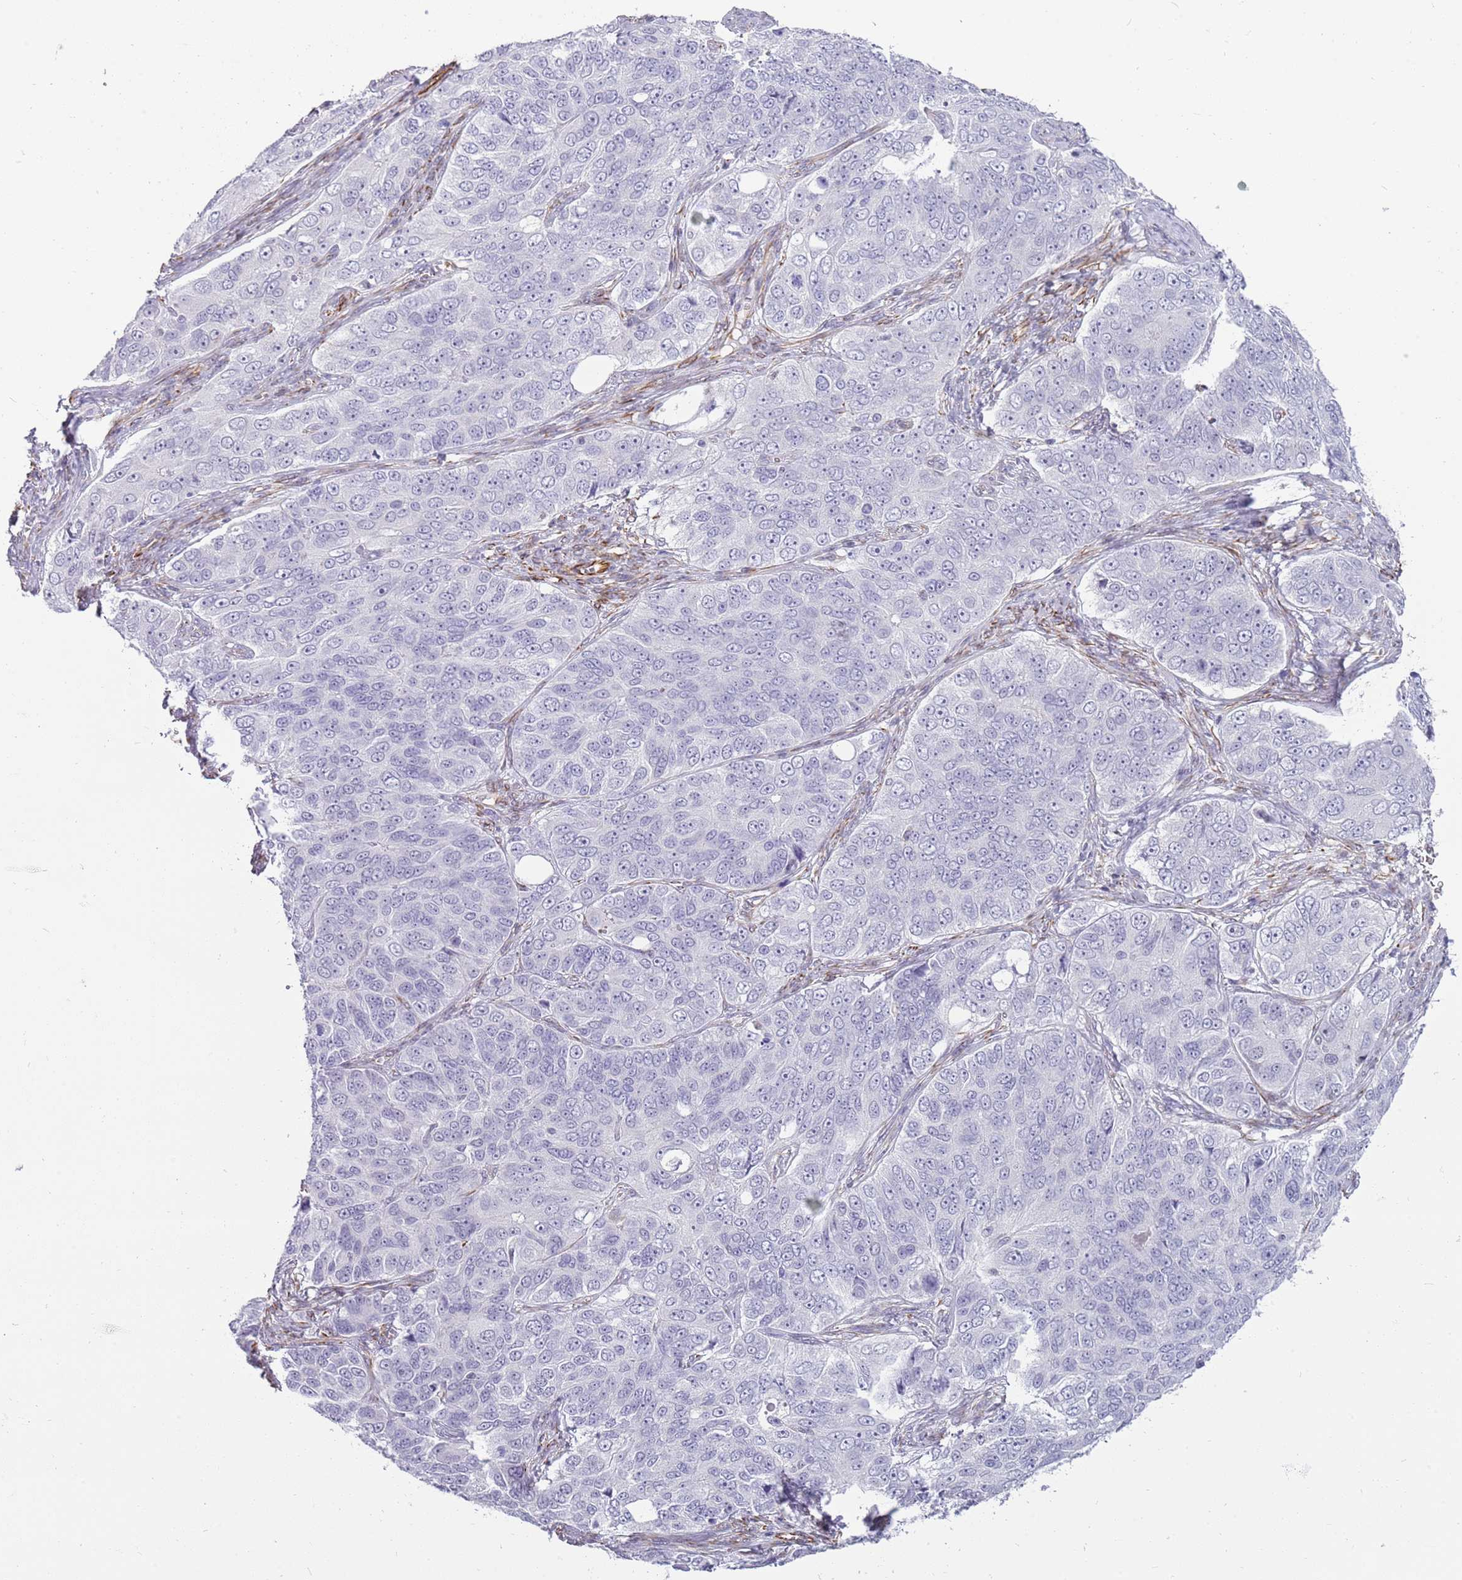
{"staining": {"intensity": "negative", "quantity": "none", "location": "none"}, "tissue": "ovarian cancer", "cell_type": "Tumor cells", "image_type": "cancer", "snomed": [{"axis": "morphology", "description": "Carcinoma, endometroid"}, {"axis": "topography", "description": "Ovary"}], "caption": "IHC of human ovarian cancer demonstrates no positivity in tumor cells. (DAB (3,3'-diaminobenzidine) IHC, high magnification).", "gene": "NBPF3", "patient": {"sex": "female", "age": 51}}